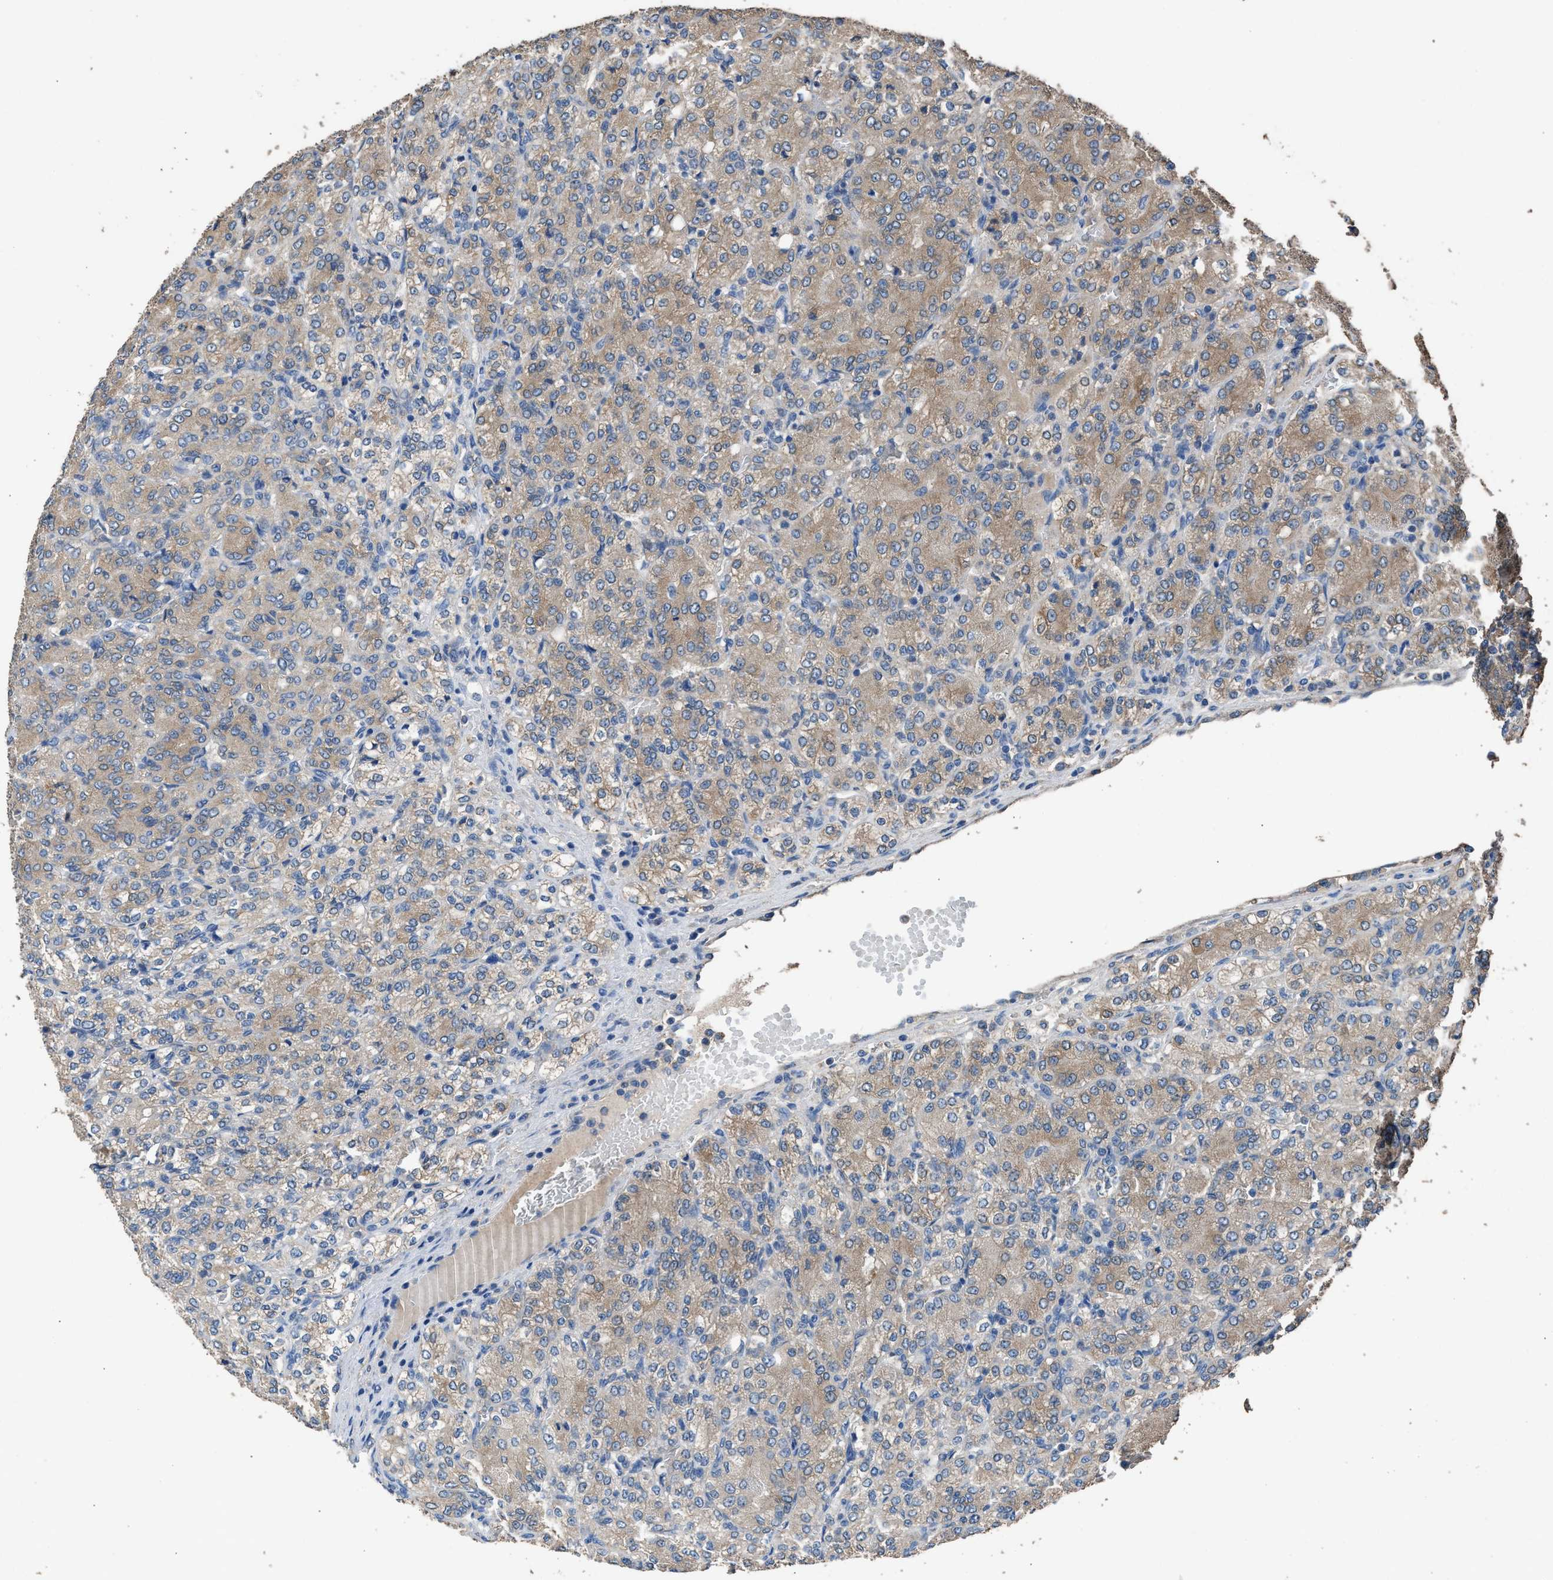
{"staining": {"intensity": "weak", "quantity": ">75%", "location": "cytoplasmic/membranous"}, "tissue": "renal cancer", "cell_type": "Tumor cells", "image_type": "cancer", "snomed": [{"axis": "morphology", "description": "Adenocarcinoma, NOS"}, {"axis": "topography", "description": "Kidney"}], "caption": "Approximately >75% of tumor cells in renal cancer (adenocarcinoma) reveal weak cytoplasmic/membranous protein positivity as visualized by brown immunohistochemical staining.", "gene": "ITSN1", "patient": {"sex": "male", "age": 77}}